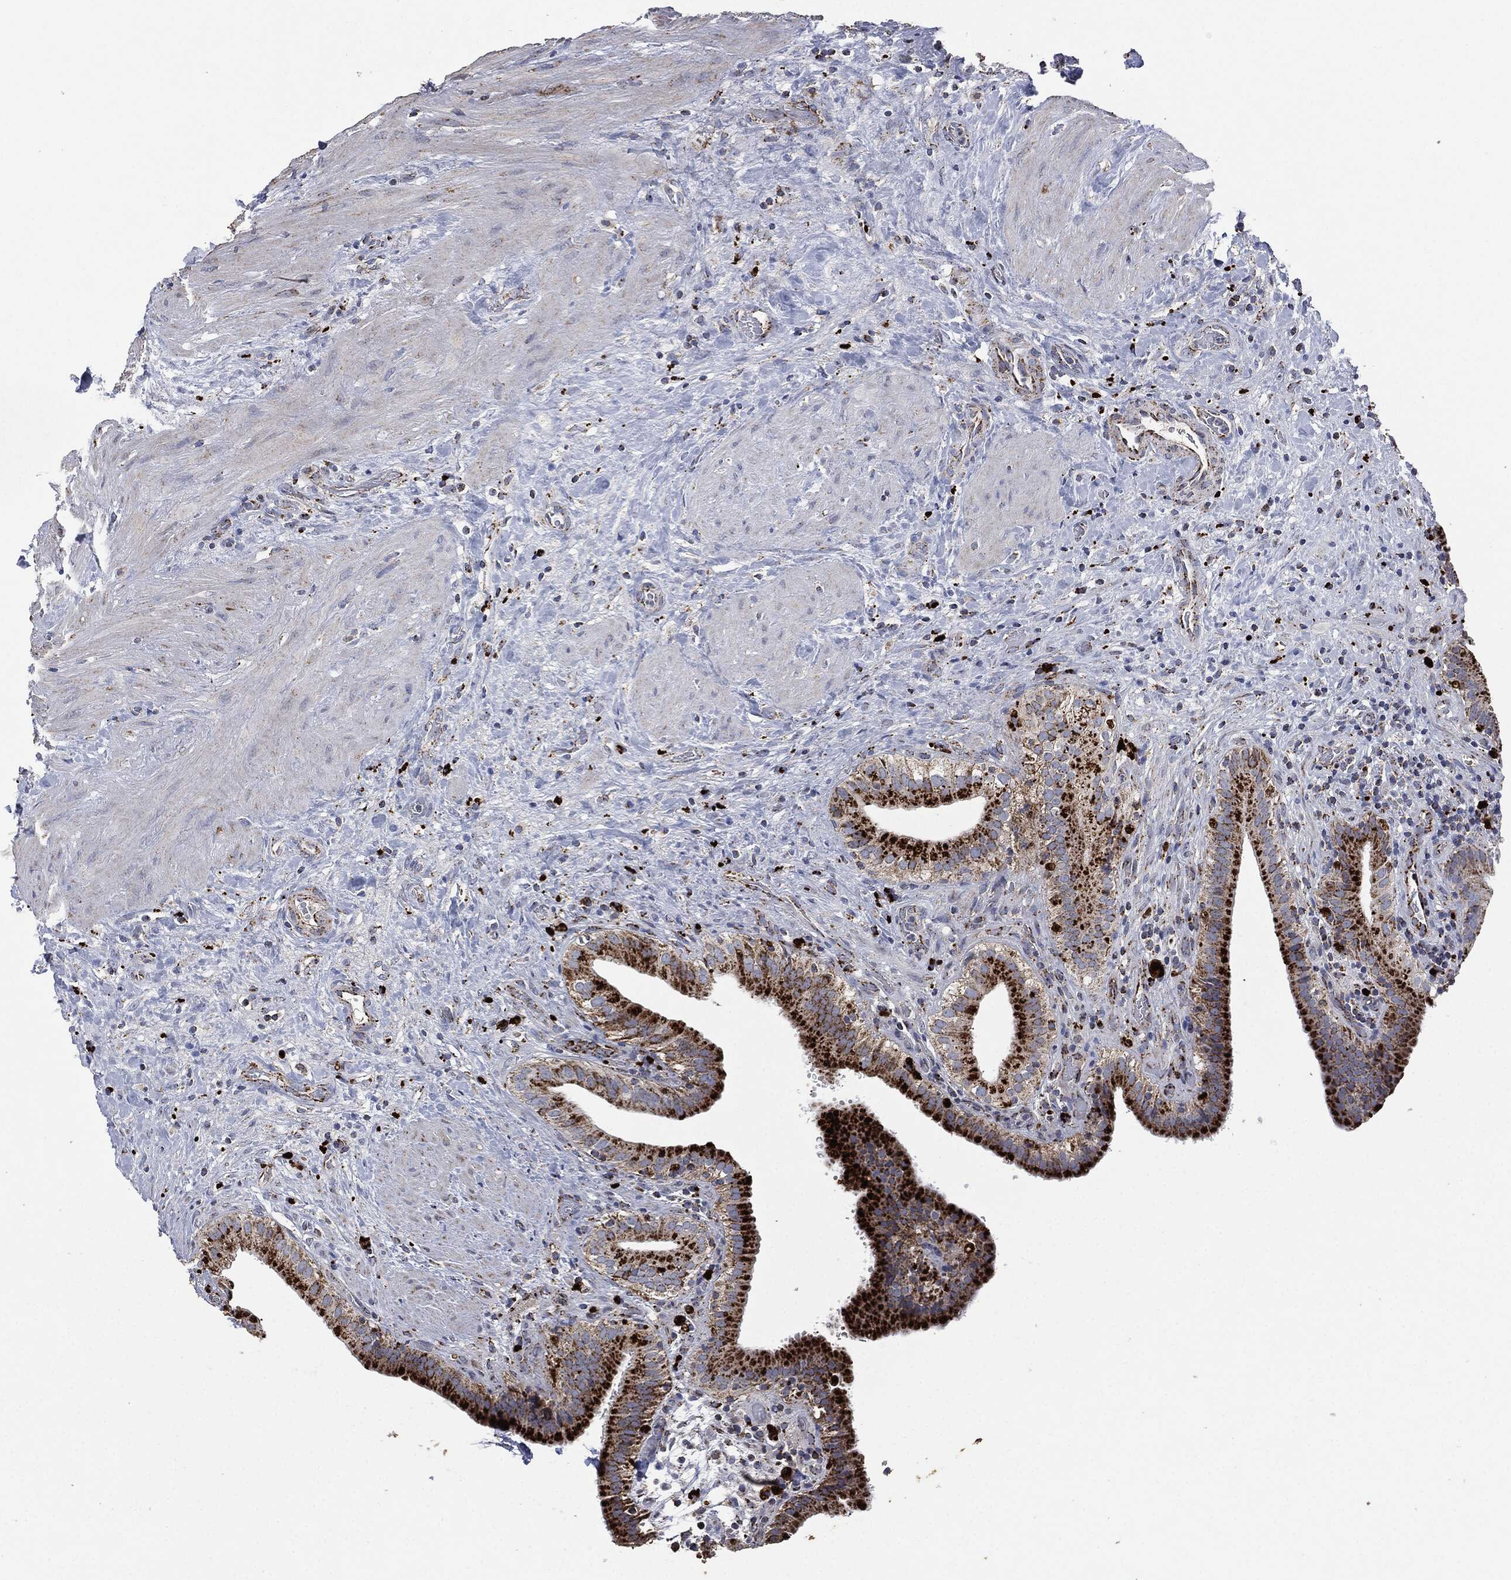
{"staining": {"intensity": "strong", "quantity": ">75%", "location": "cytoplasmic/membranous"}, "tissue": "gallbladder", "cell_type": "Glandular cells", "image_type": "normal", "snomed": [{"axis": "morphology", "description": "Normal tissue, NOS"}, {"axis": "topography", "description": "Gallbladder"}], "caption": "Immunohistochemistry (IHC) micrograph of normal gallbladder: human gallbladder stained using immunohistochemistry reveals high levels of strong protein expression localized specifically in the cytoplasmic/membranous of glandular cells, appearing as a cytoplasmic/membranous brown color.", "gene": "RYK", "patient": {"sex": "male", "age": 62}}